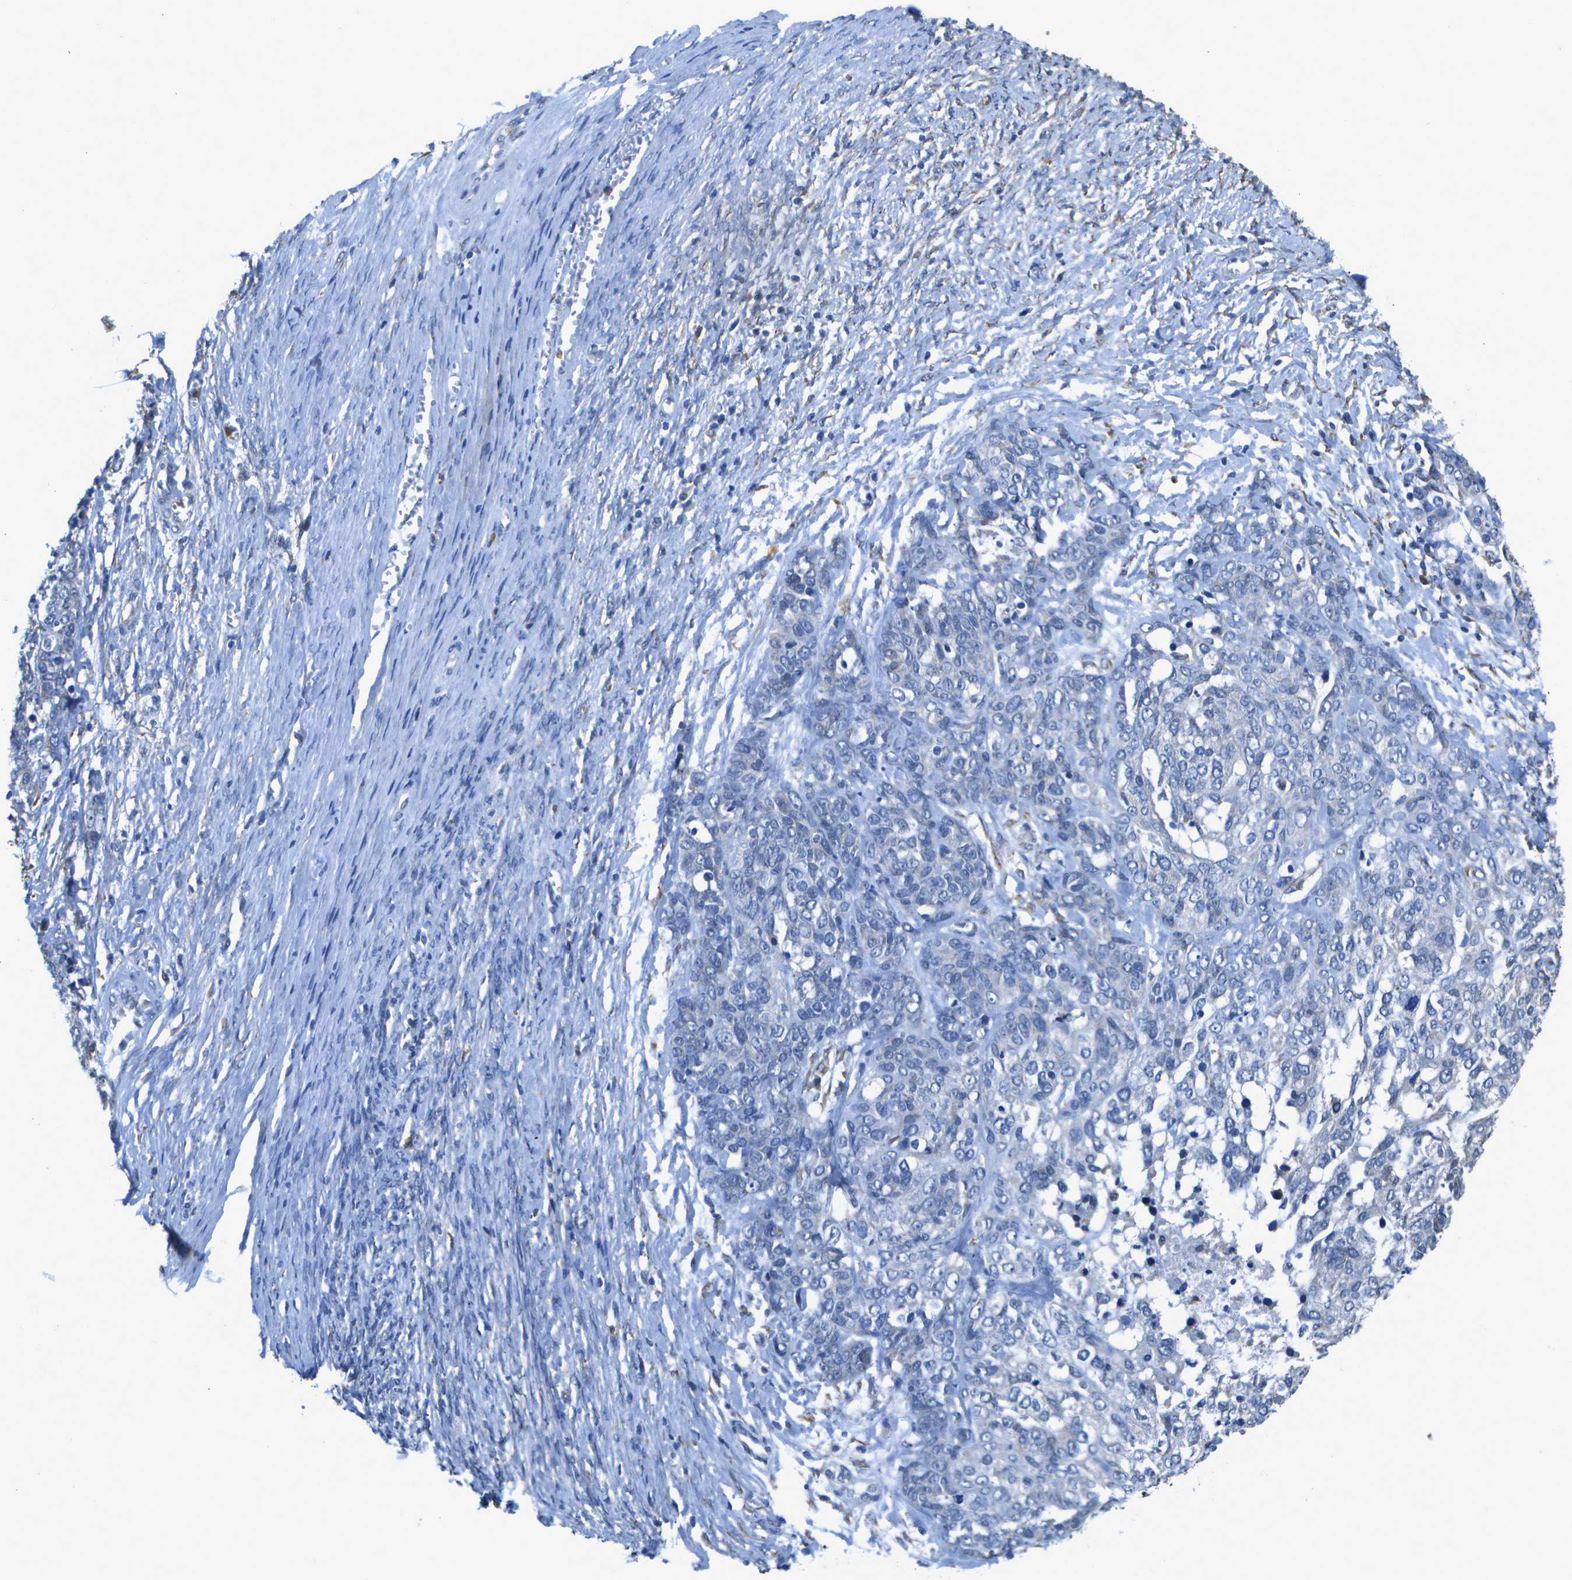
{"staining": {"intensity": "negative", "quantity": "none", "location": "none"}, "tissue": "ovarian cancer", "cell_type": "Tumor cells", "image_type": "cancer", "snomed": [{"axis": "morphology", "description": "Cystadenocarcinoma, serous, NOS"}, {"axis": "topography", "description": "Ovary"}], "caption": "High power microscopy micrograph of an immunohistochemistry histopathology image of serous cystadenocarcinoma (ovarian), revealing no significant expression in tumor cells.", "gene": "DSE", "patient": {"sex": "female", "age": 44}}